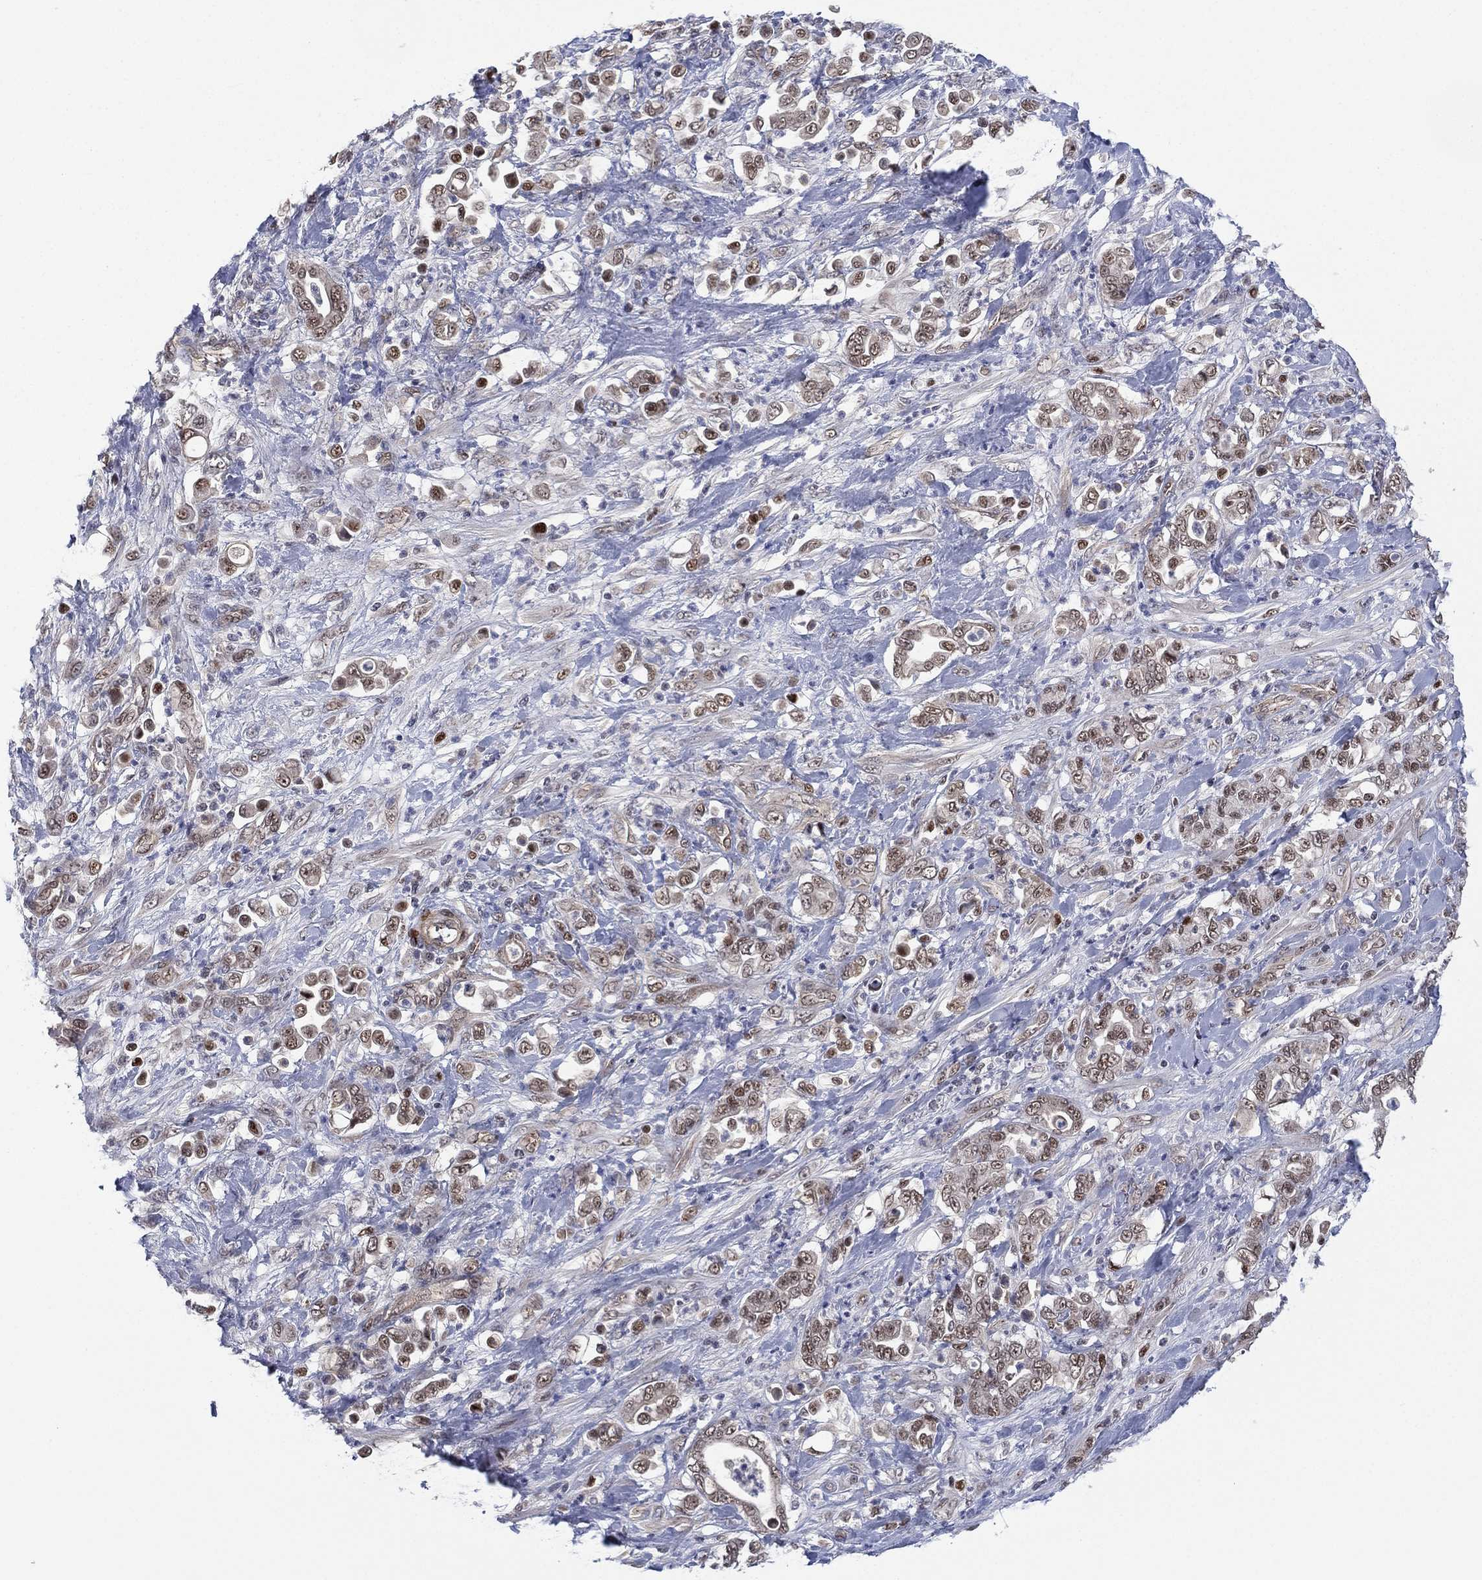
{"staining": {"intensity": "weak", "quantity": "25%-75%", "location": "cytoplasmic/membranous,nuclear"}, "tissue": "stomach cancer", "cell_type": "Tumor cells", "image_type": "cancer", "snomed": [{"axis": "morphology", "description": "Adenocarcinoma, NOS"}, {"axis": "topography", "description": "Stomach"}], "caption": "Immunohistochemistry (IHC) staining of stomach cancer, which reveals low levels of weak cytoplasmic/membranous and nuclear staining in about 25%-75% of tumor cells indicating weak cytoplasmic/membranous and nuclear protein positivity. The staining was performed using DAB (3,3'-diaminobenzidine) (brown) for protein detection and nuclei were counterstained in hematoxylin (blue).", "gene": "GSE1", "patient": {"sex": "female", "age": 79}}